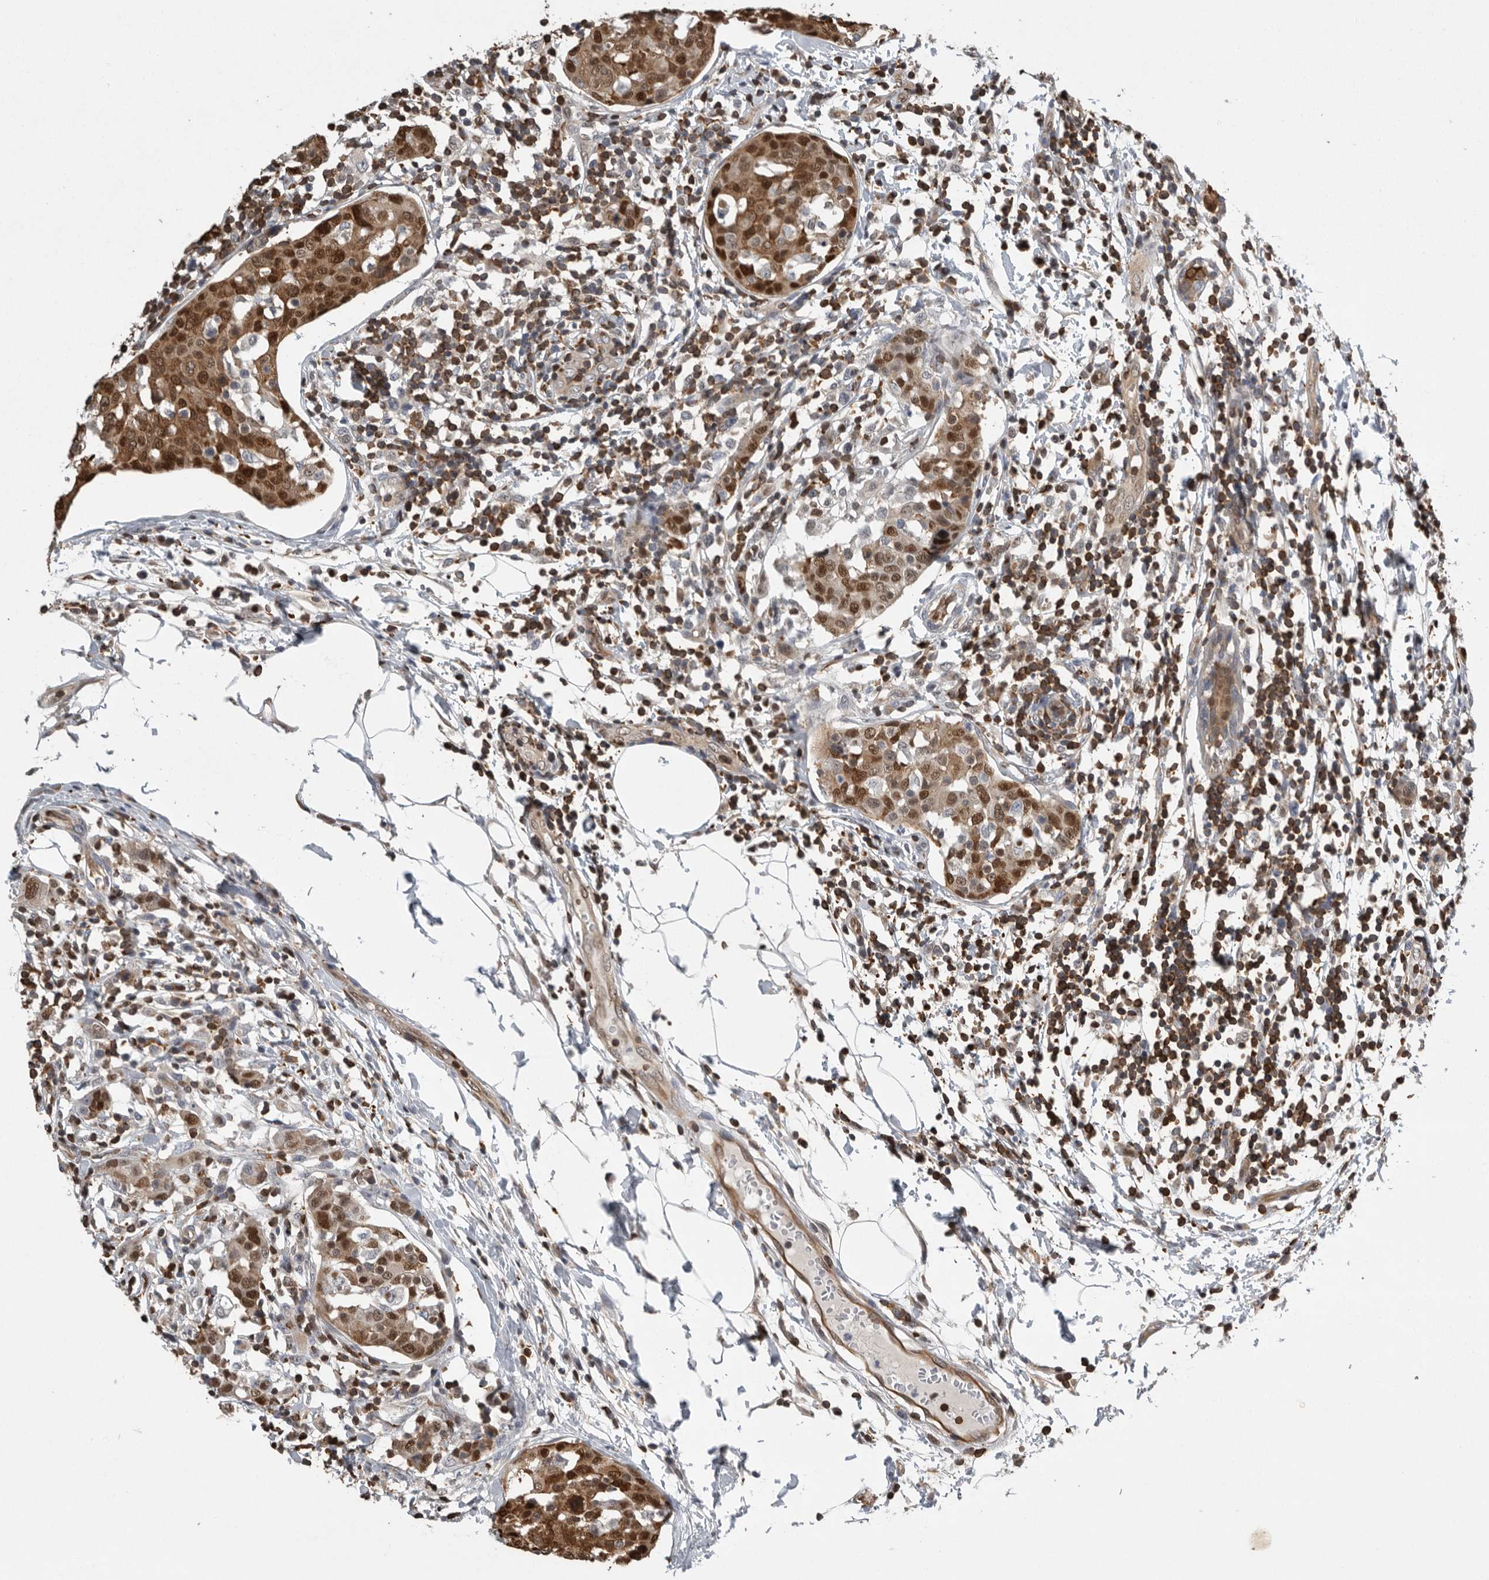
{"staining": {"intensity": "moderate", "quantity": ">75%", "location": "cytoplasmic/membranous,nuclear"}, "tissue": "breast cancer", "cell_type": "Tumor cells", "image_type": "cancer", "snomed": [{"axis": "morphology", "description": "Normal tissue, NOS"}, {"axis": "morphology", "description": "Duct carcinoma"}, {"axis": "topography", "description": "Breast"}], "caption": "Breast cancer was stained to show a protein in brown. There is medium levels of moderate cytoplasmic/membranous and nuclear staining in about >75% of tumor cells. (DAB = brown stain, brightfield microscopy at high magnification).", "gene": "PDCD4", "patient": {"sex": "female", "age": 37}}